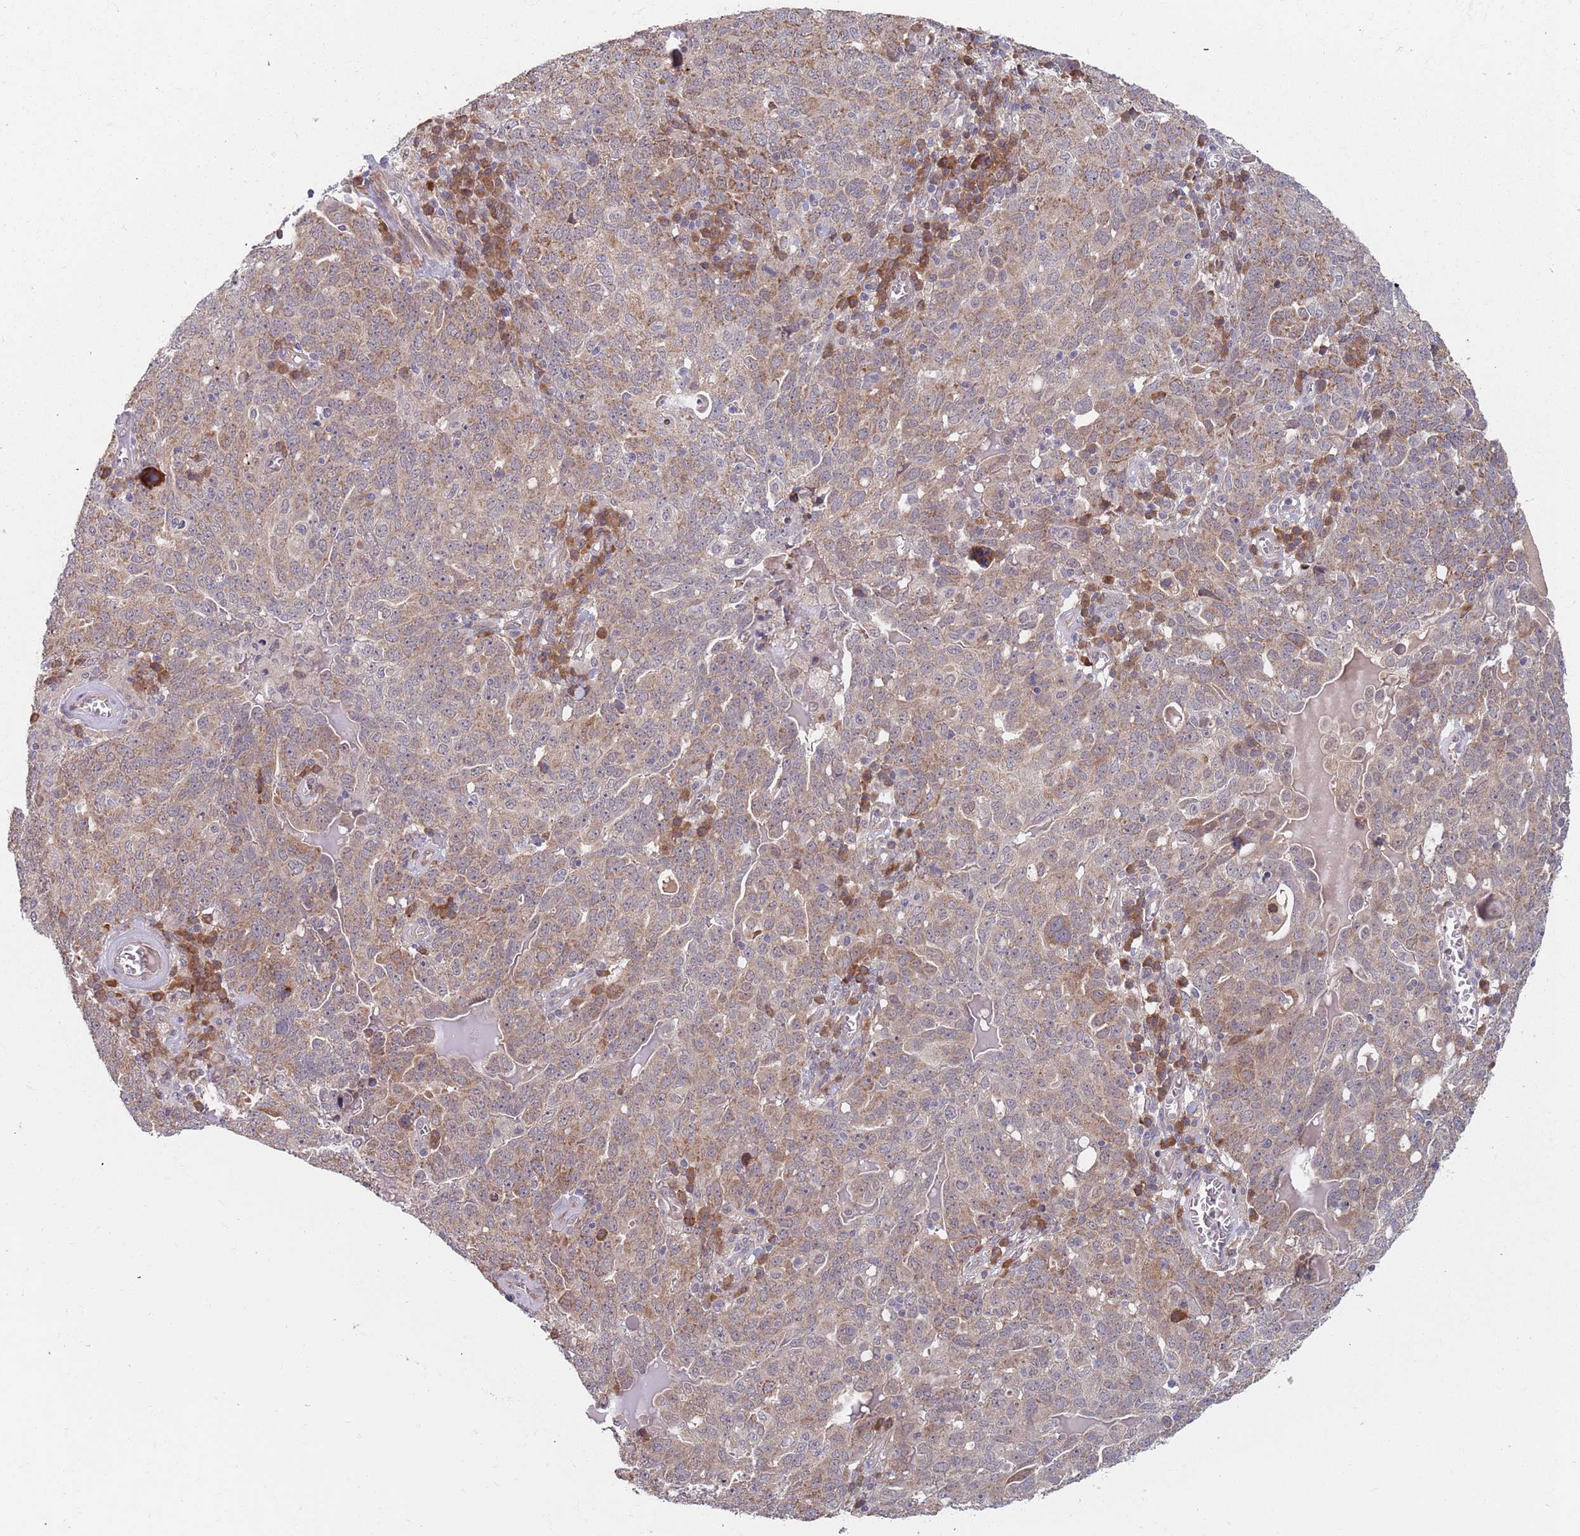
{"staining": {"intensity": "moderate", "quantity": "25%-75%", "location": "cytoplasmic/membranous"}, "tissue": "ovarian cancer", "cell_type": "Tumor cells", "image_type": "cancer", "snomed": [{"axis": "morphology", "description": "Carcinoma, endometroid"}, {"axis": "topography", "description": "Ovary"}], "caption": "Ovarian endometroid carcinoma stained for a protein (brown) exhibits moderate cytoplasmic/membranous positive positivity in about 25%-75% of tumor cells.", "gene": "ZNF140", "patient": {"sex": "female", "age": 62}}